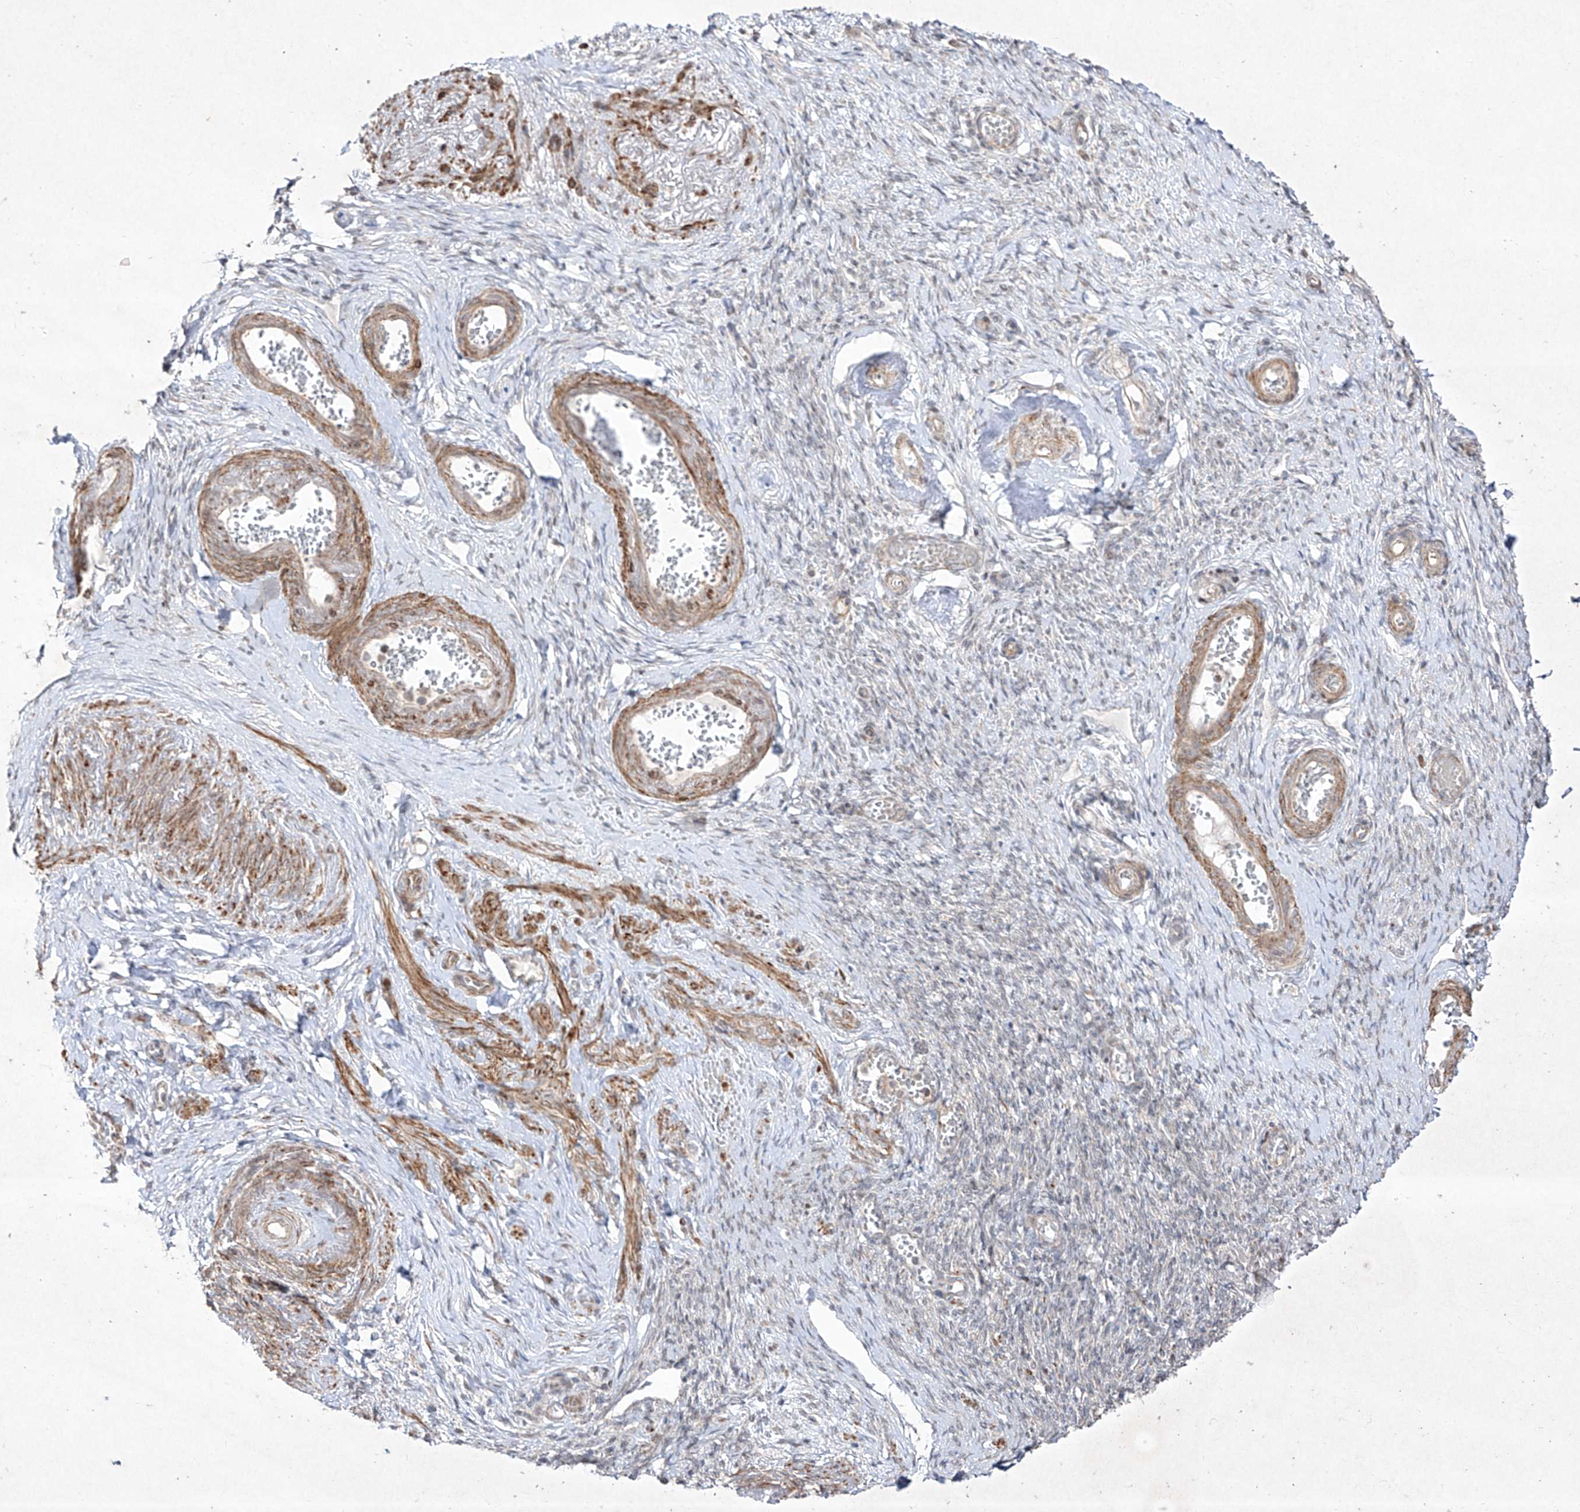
{"staining": {"intensity": "moderate", "quantity": "25%-75%", "location": "cytoplasmic/membranous"}, "tissue": "adipose tissue", "cell_type": "Adipocytes", "image_type": "normal", "snomed": [{"axis": "morphology", "description": "Normal tissue, NOS"}, {"axis": "topography", "description": "Vascular tissue"}, {"axis": "topography", "description": "Fallopian tube"}, {"axis": "topography", "description": "Ovary"}], "caption": "Adipose tissue was stained to show a protein in brown. There is medium levels of moderate cytoplasmic/membranous positivity in about 25%-75% of adipocytes. The staining was performed using DAB, with brown indicating positive protein expression. Nuclei are stained blue with hematoxylin.", "gene": "KDM1B", "patient": {"sex": "female", "age": 67}}